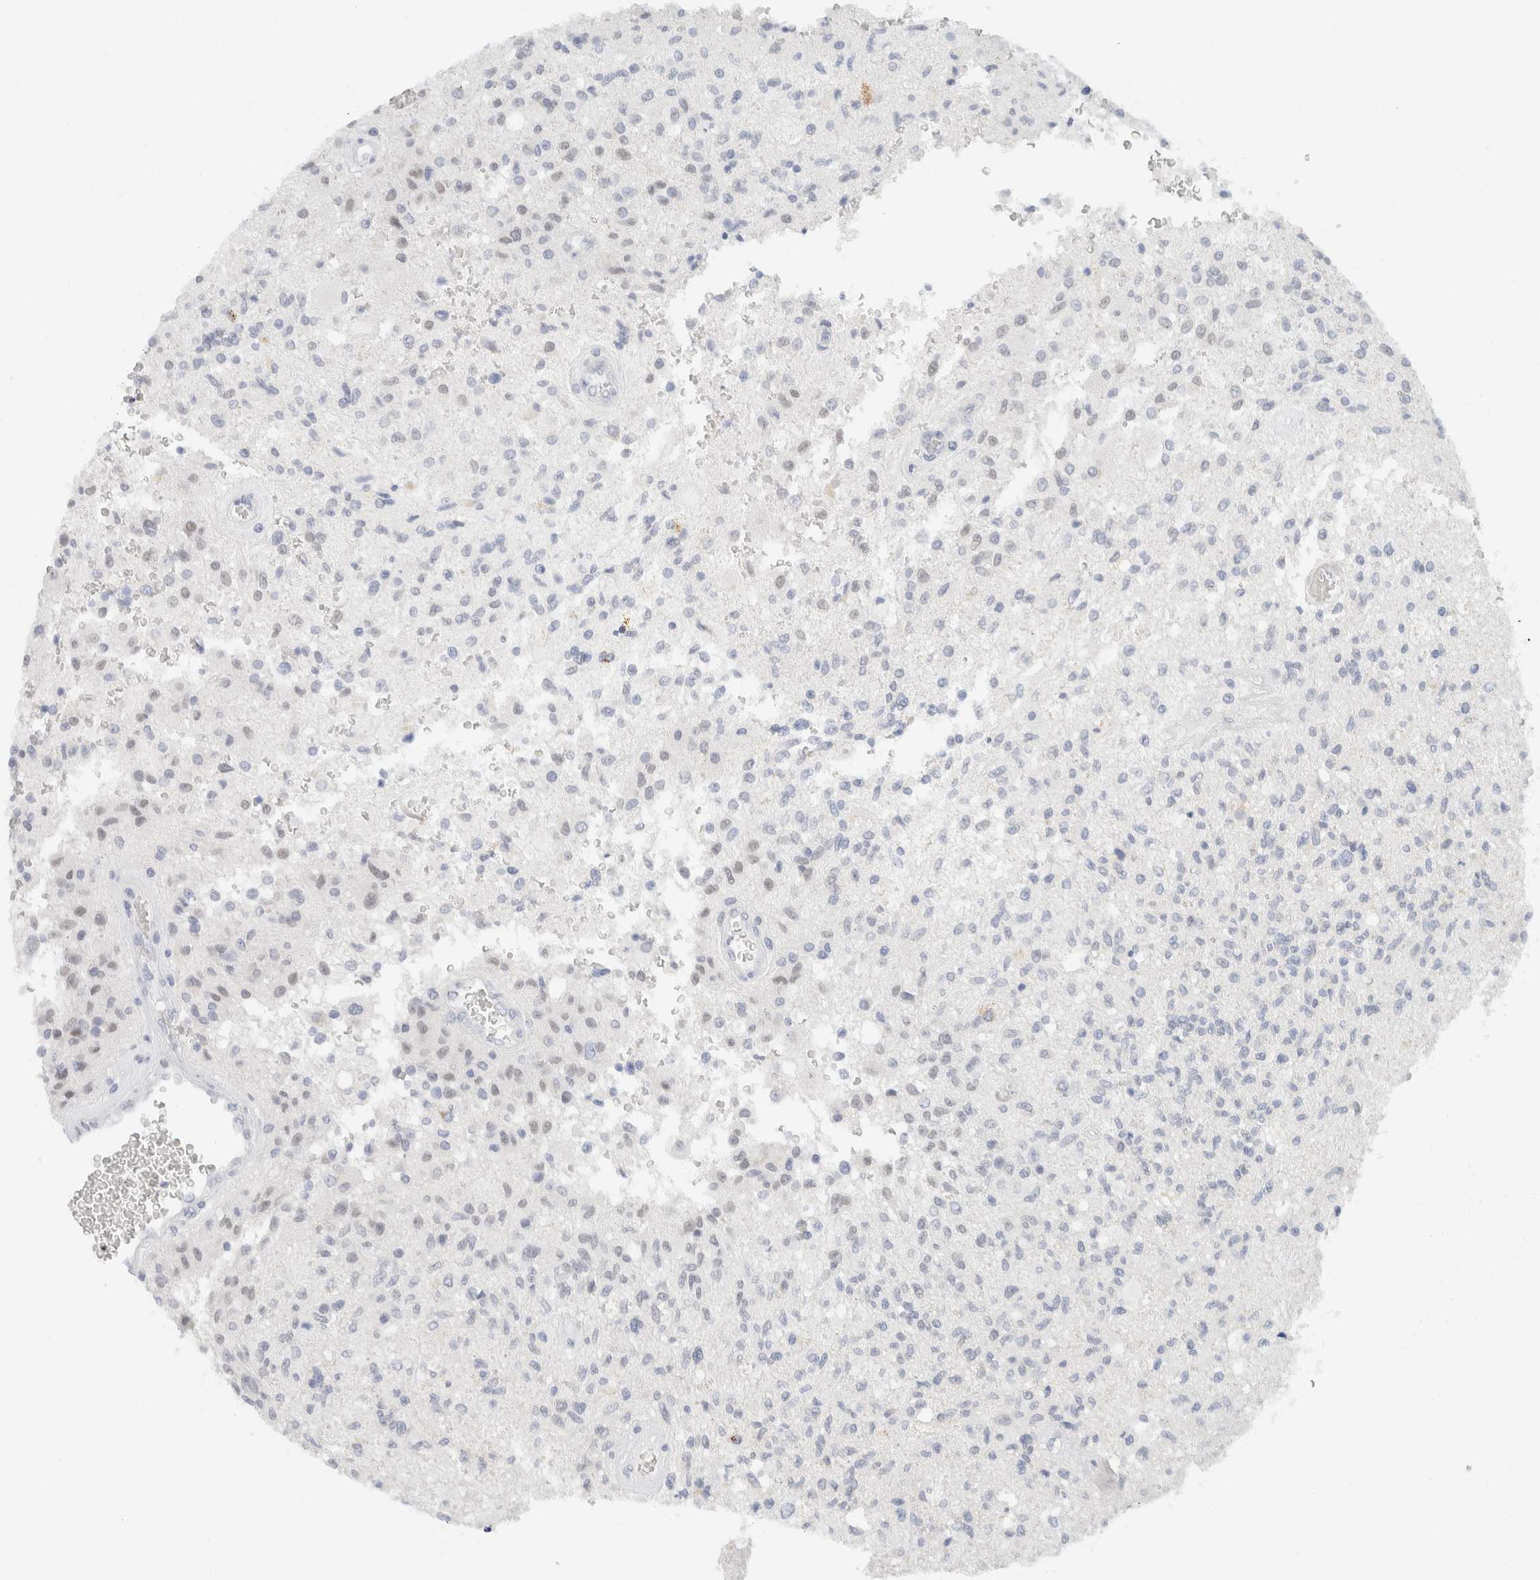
{"staining": {"intensity": "negative", "quantity": "none", "location": "none"}, "tissue": "glioma", "cell_type": "Tumor cells", "image_type": "cancer", "snomed": [{"axis": "morphology", "description": "Normal tissue, NOS"}, {"axis": "morphology", "description": "Glioma, malignant, High grade"}, {"axis": "topography", "description": "Cerebral cortex"}], "caption": "There is no significant positivity in tumor cells of malignant high-grade glioma.", "gene": "KRT20", "patient": {"sex": "male", "age": 77}}